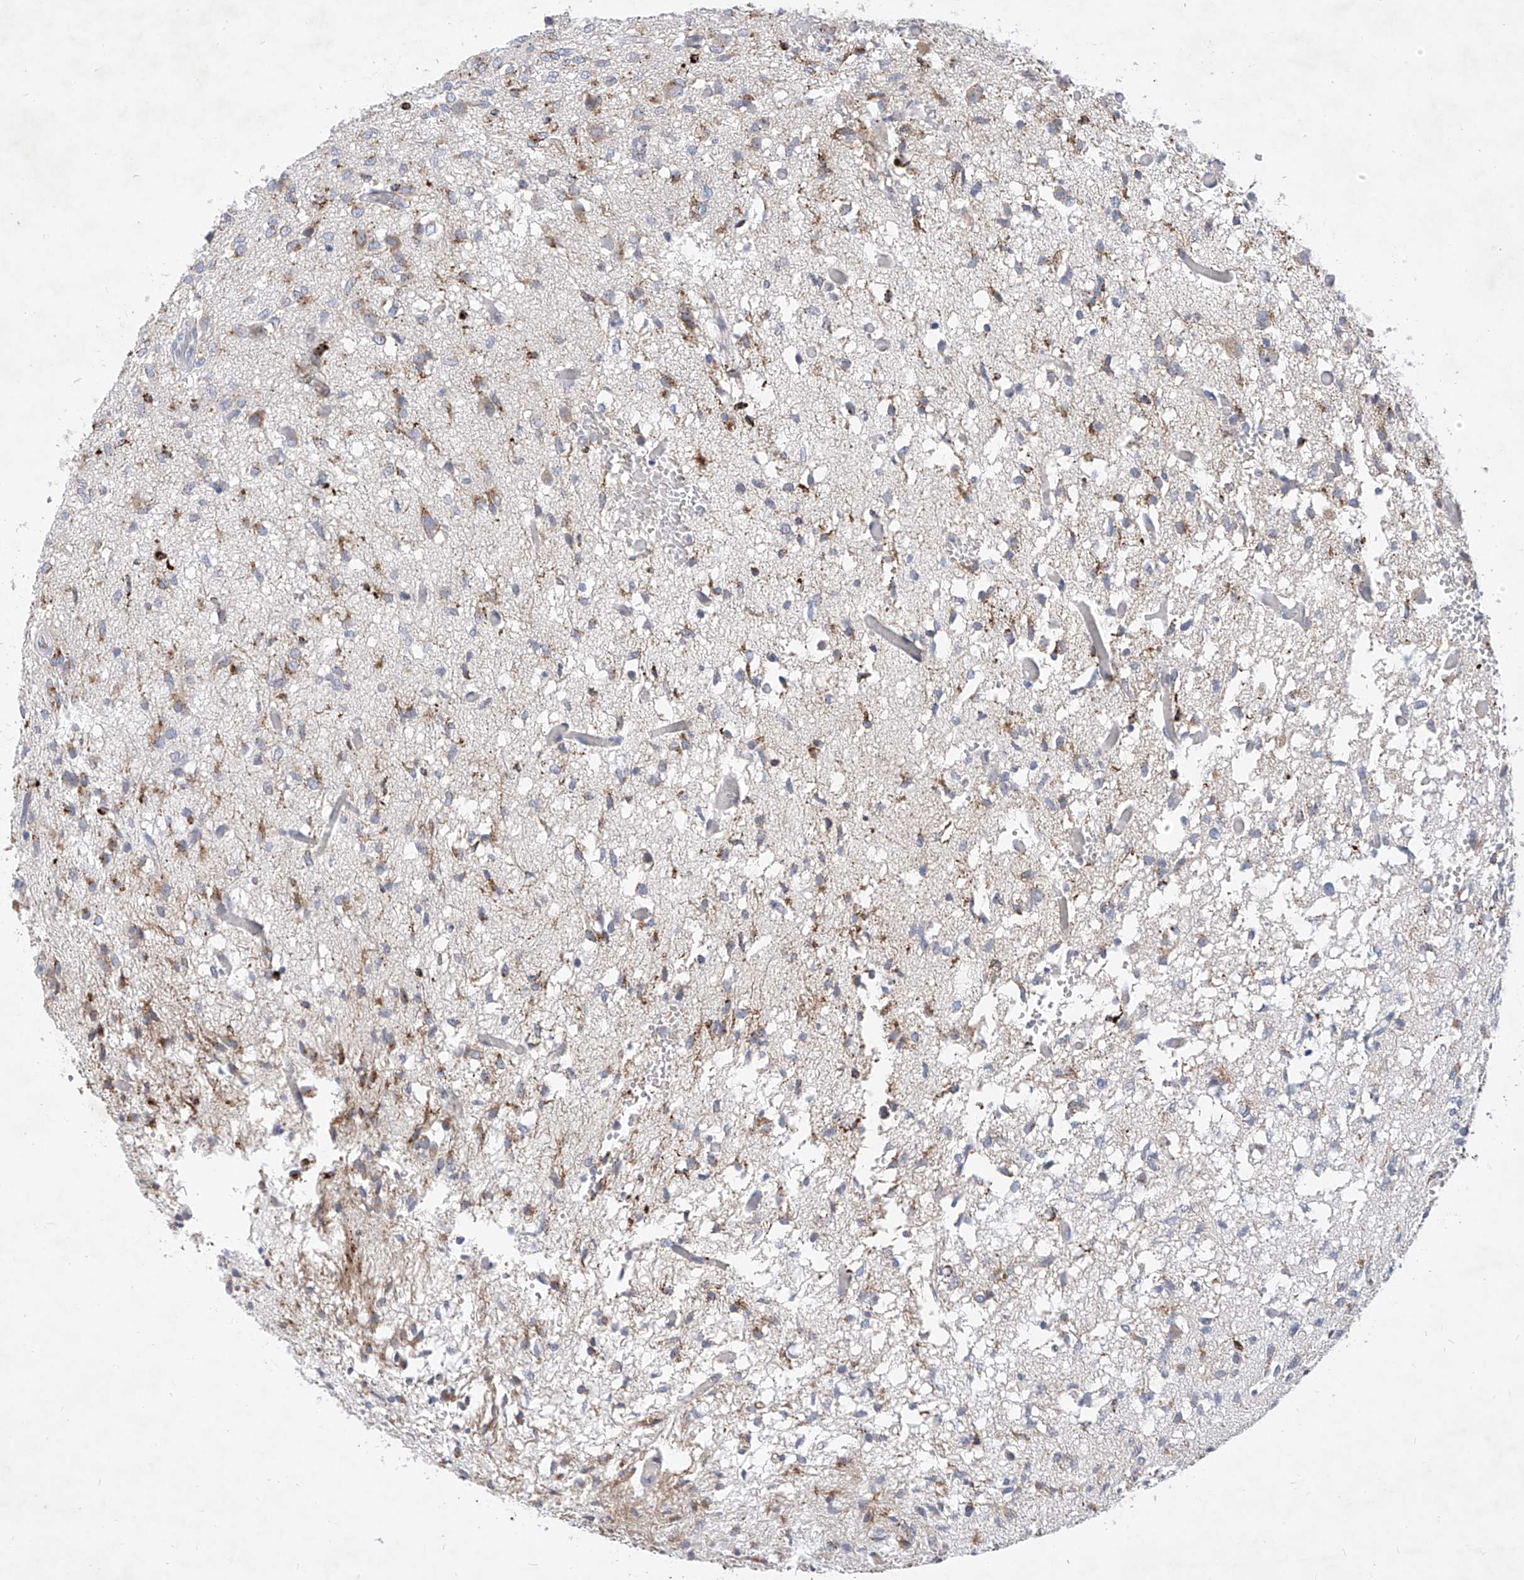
{"staining": {"intensity": "weak", "quantity": "<25%", "location": "cytoplasmic/membranous"}, "tissue": "glioma", "cell_type": "Tumor cells", "image_type": "cancer", "snomed": [{"axis": "morphology", "description": "Glioma, malignant, High grade"}, {"axis": "topography", "description": "Brain"}], "caption": "Immunohistochemical staining of high-grade glioma (malignant) reveals no significant positivity in tumor cells. (DAB (3,3'-diaminobenzidine) IHC visualized using brightfield microscopy, high magnification).", "gene": "MX2", "patient": {"sex": "female", "age": 59}}